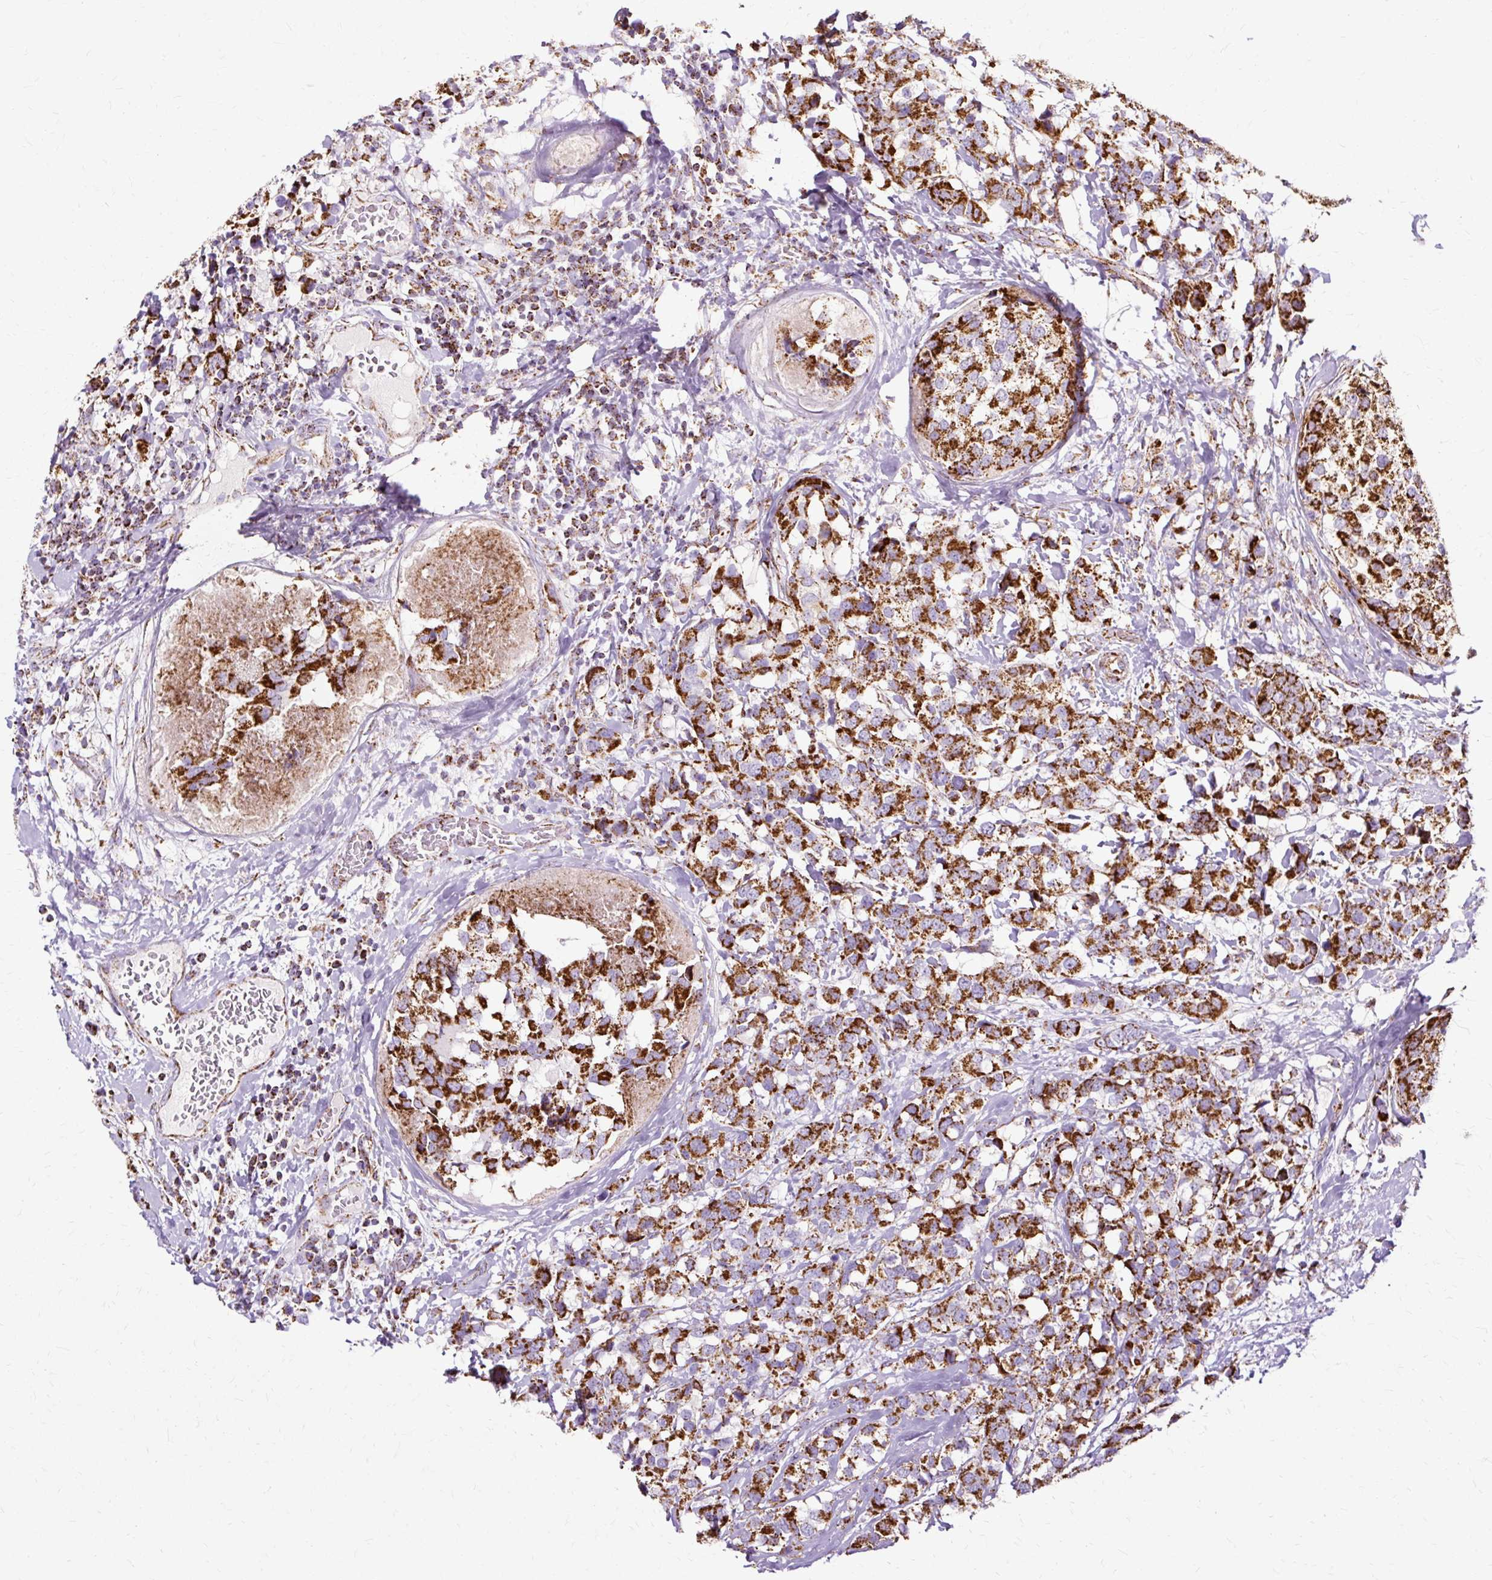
{"staining": {"intensity": "strong", "quantity": ">75%", "location": "cytoplasmic/membranous"}, "tissue": "breast cancer", "cell_type": "Tumor cells", "image_type": "cancer", "snomed": [{"axis": "morphology", "description": "Lobular carcinoma"}, {"axis": "topography", "description": "Breast"}], "caption": "A high amount of strong cytoplasmic/membranous positivity is seen in about >75% of tumor cells in lobular carcinoma (breast) tissue.", "gene": "DLAT", "patient": {"sex": "female", "age": 59}}